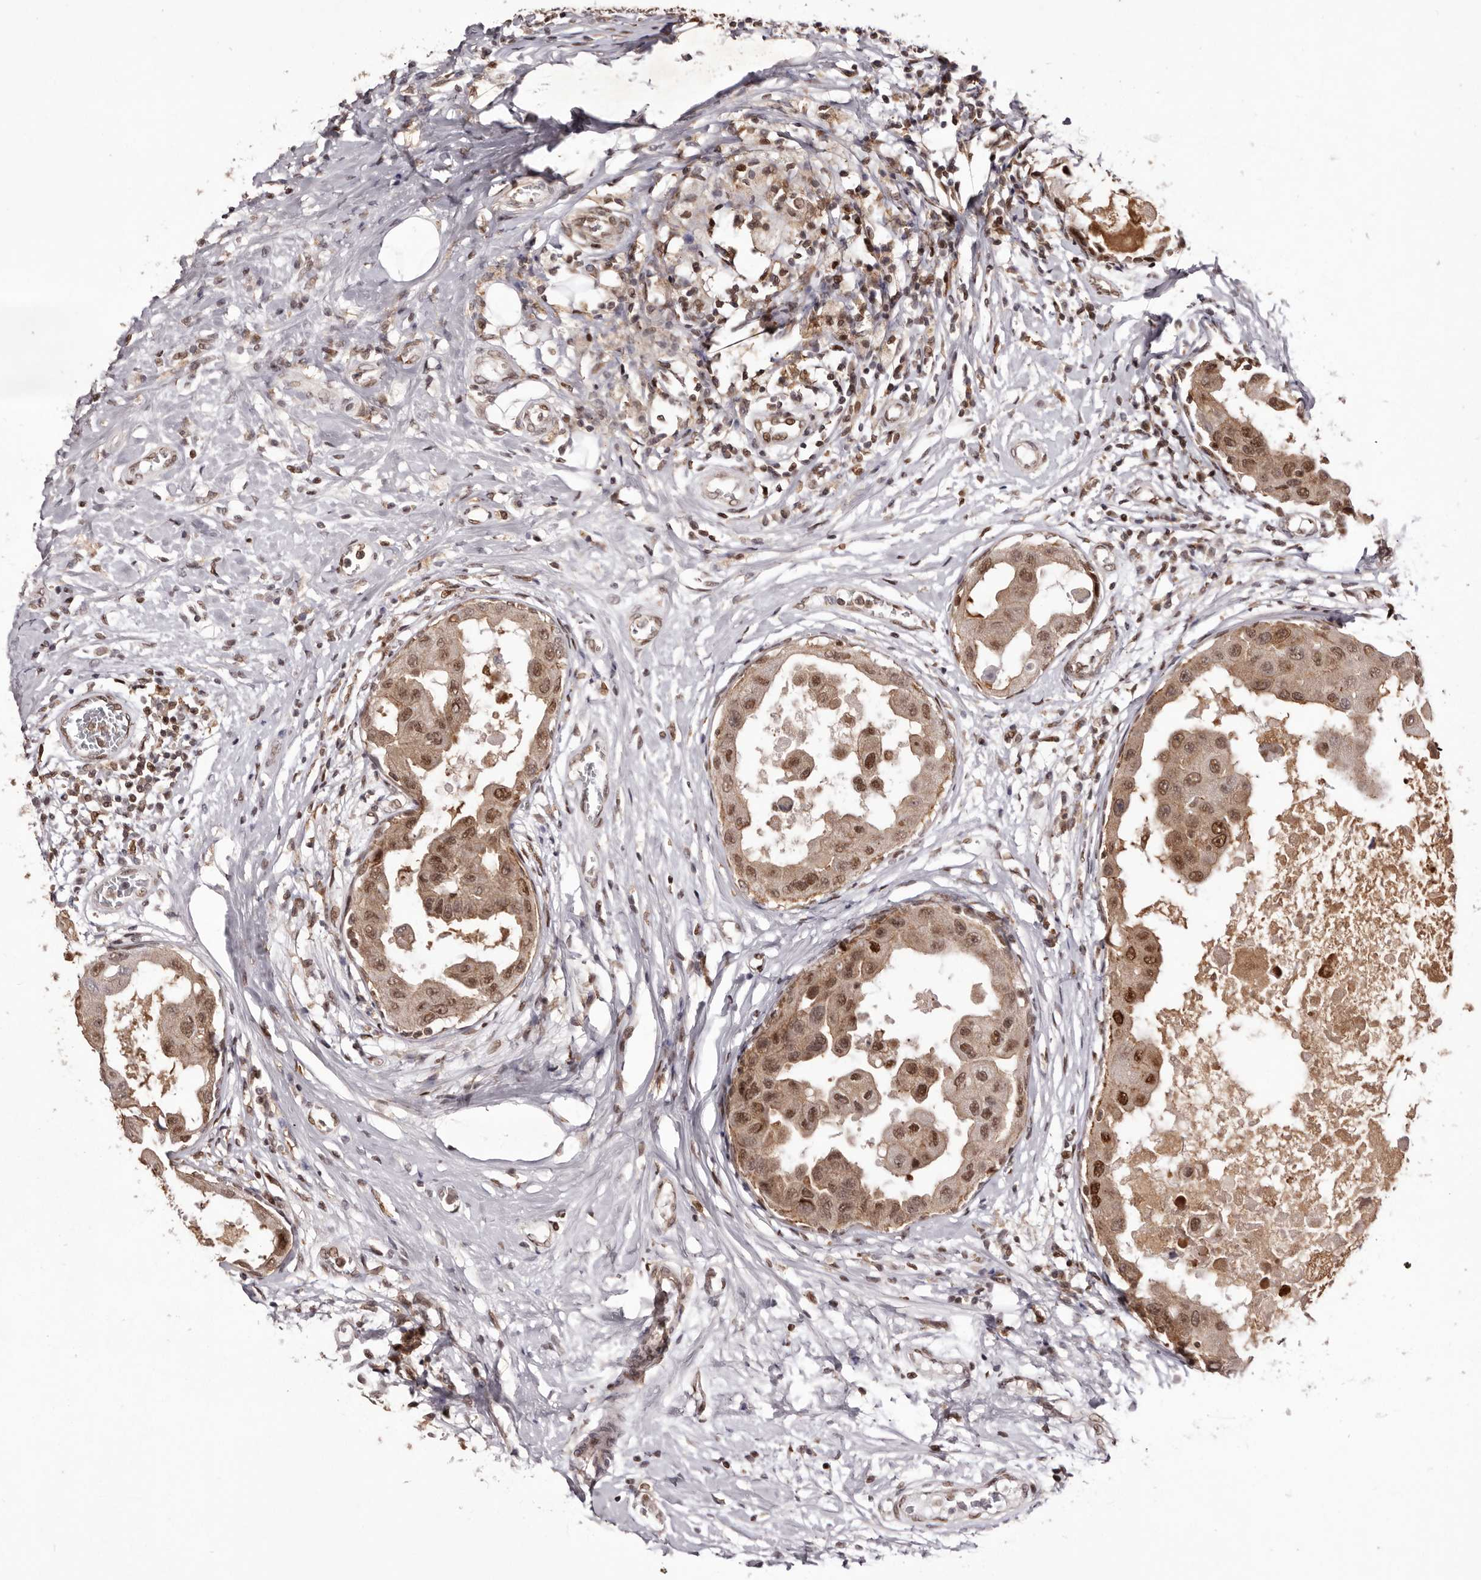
{"staining": {"intensity": "moderate", "quantity": ">75%", "location": "cytoplasmic/membranous,nuclear"}, "tissue": "breast cancer", "cell_type": "Tumor cells", "image_type": "cancer", "snomed": [{"axis": "morphology", "description": "Duct carcinoma"}, {"axis": "topography", "description": "Breast"}], "caption": "Immunohistochemical staining of breast invasive ductal carcinoma shows medium levels of moderate cytoplasmic/membranous and nuclear protein staining in about >75% of tumor cells.", "gene": "FBXO5", "patient": {"sex": "female", "age": 27}}